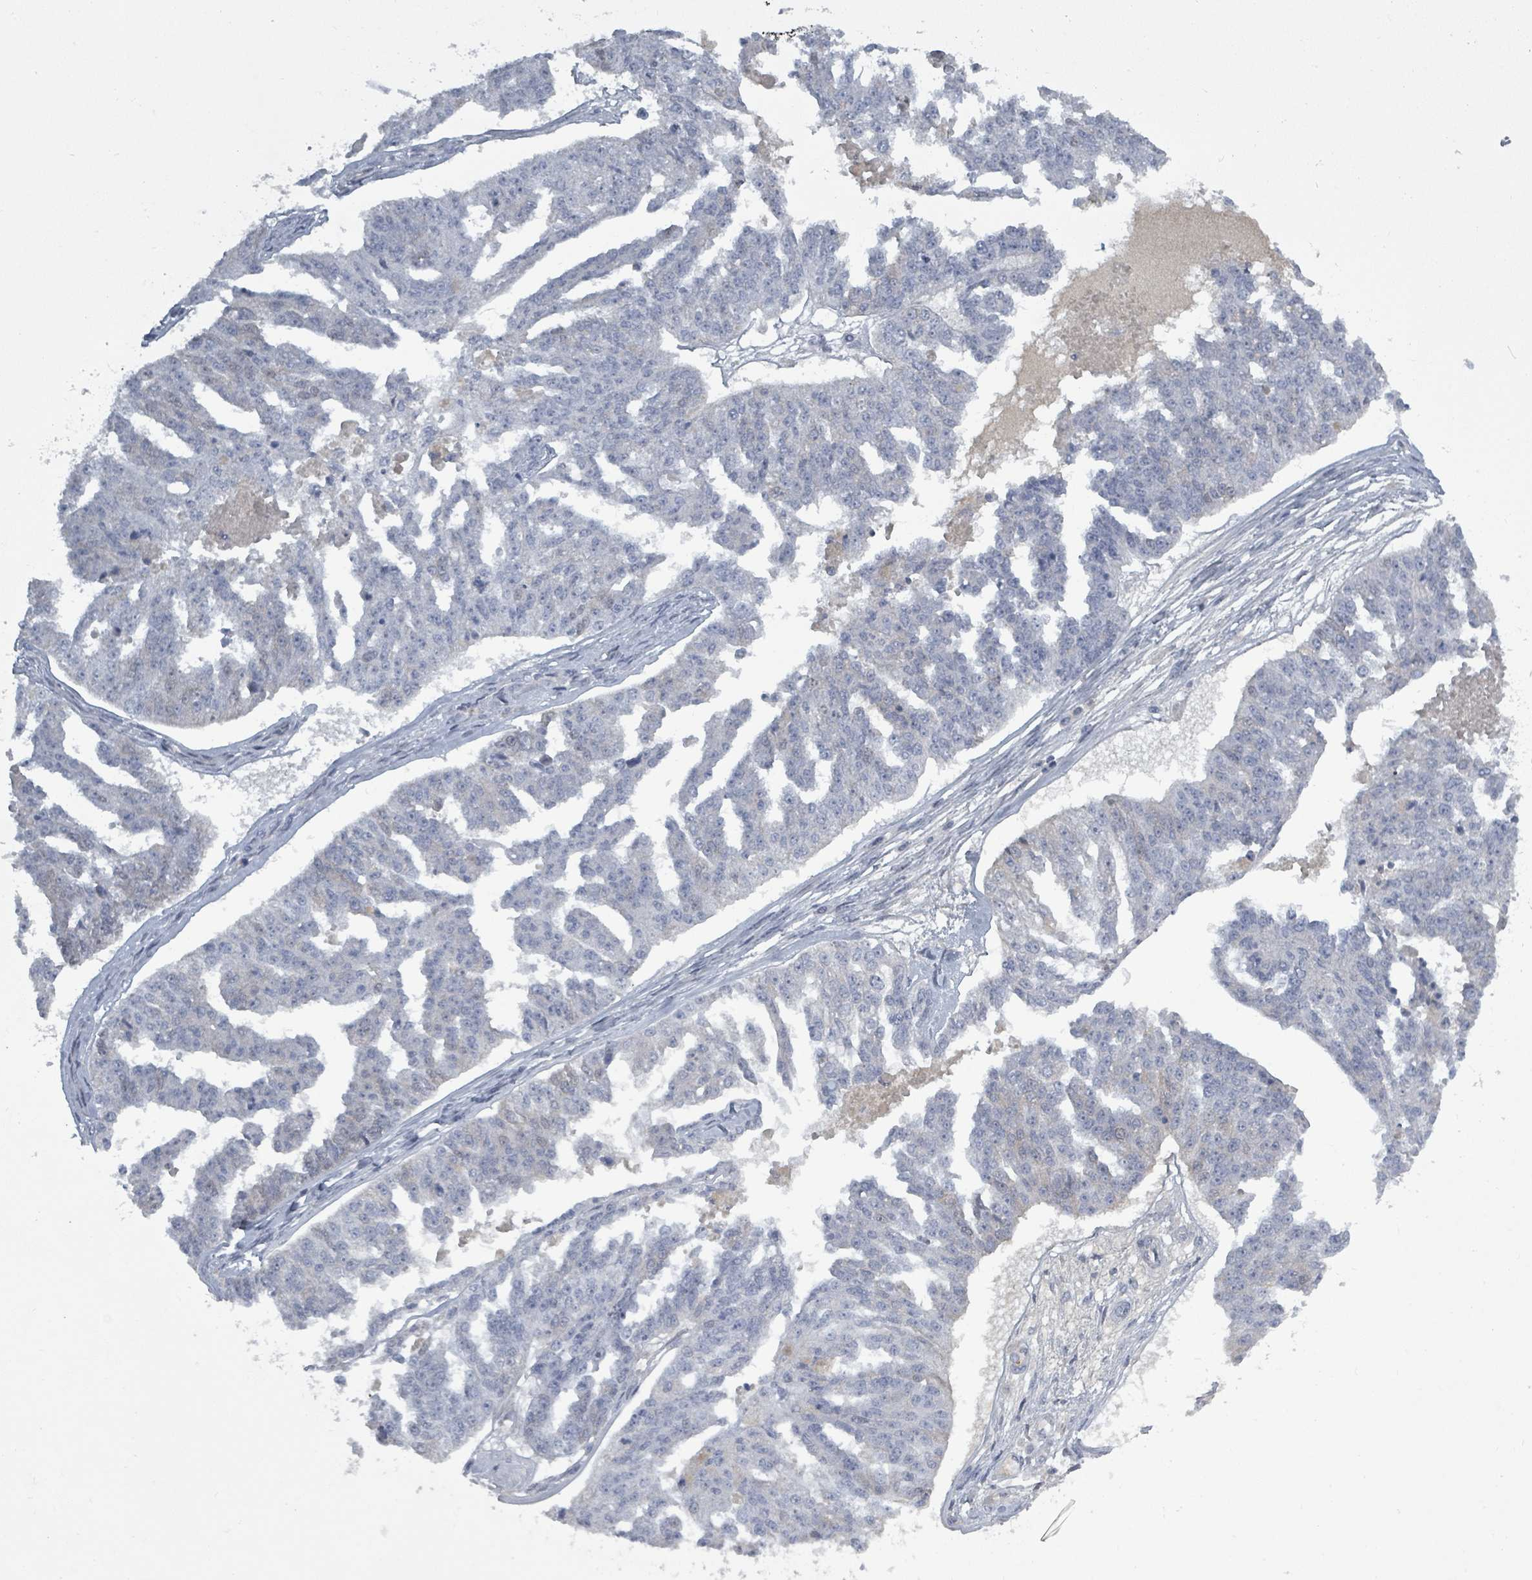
{"staining": {"intensity": "negative", "quantity": "none", "location": "none"}, "tissue": "ovarian cancer", "cell_type": "Tumor cells", "image_type": "cancer", "snomed": [{"axis": "morphology", "description": "Cystadenocarcinoma, serous, NOS"}, {"axis": "topography", "description": "Ovary"}], "caption": "This is a micrograph of IHC staining of ovarian serous cystadenocarcinoma, which shows no expression in tumor cells. Nuclei are stained in blue.", "gene": "LEFTY2", "patient": {"sex": "female", "age": 58}}